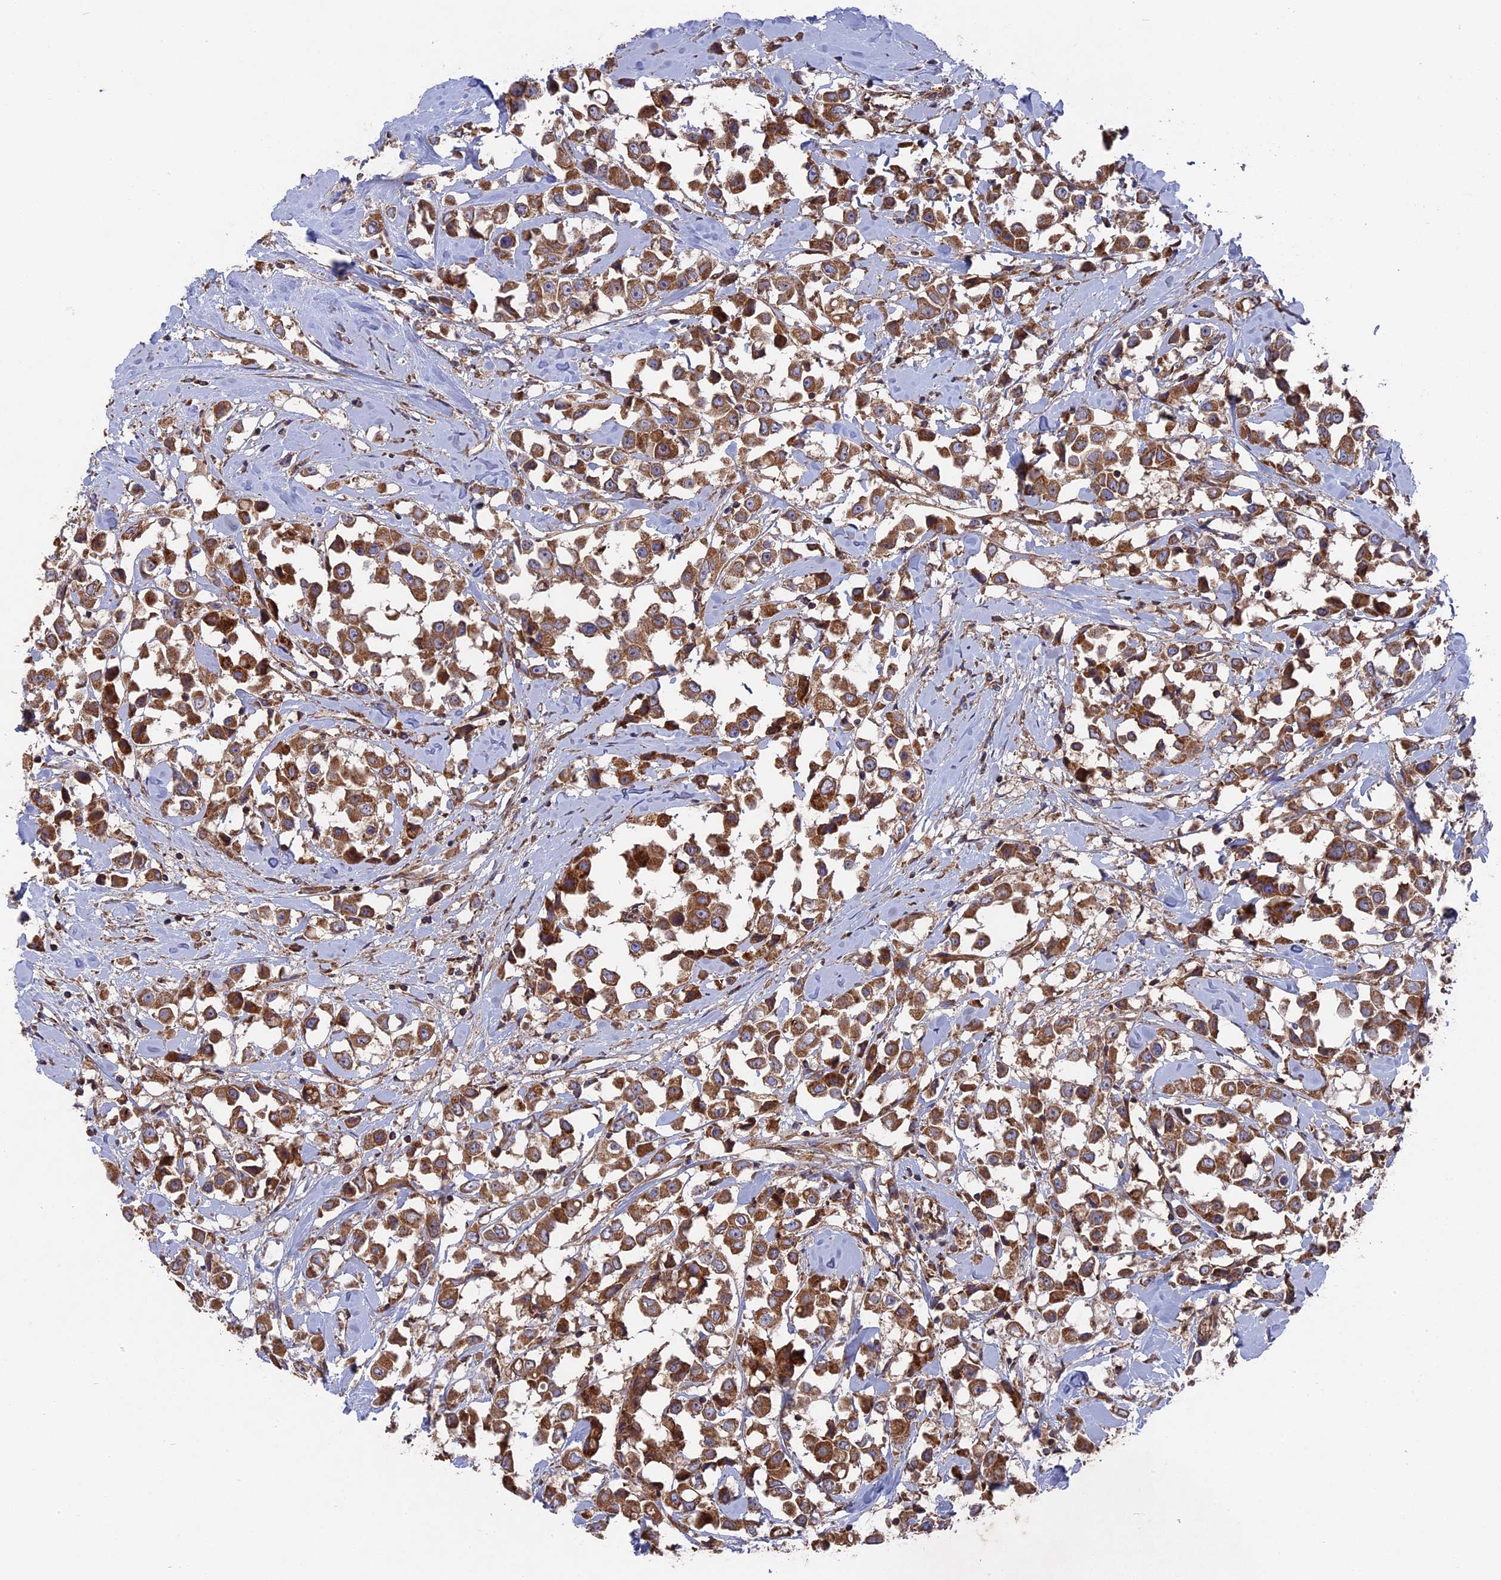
{"staining": {"intensity": "moderate", "quantity": ">75%", "location": "cytoplasmic/membranous"}, "tissue": "breast cancer", "cell_type": "Tumor cells", "image_type": "cancer", "snomed": [{"axis": "morphology", "description": "Duct carcinoma"}, {"axis": "topography", "description": "Breast"}], "caption": "Protein analysis of intraductal carcinoma (breast) tissue shows moderate cytoplasmic/membranous positivity in approximately >75% of tumor cells.", "gene": "TELO2", "patient": {"sex": "female", "age": 61}}